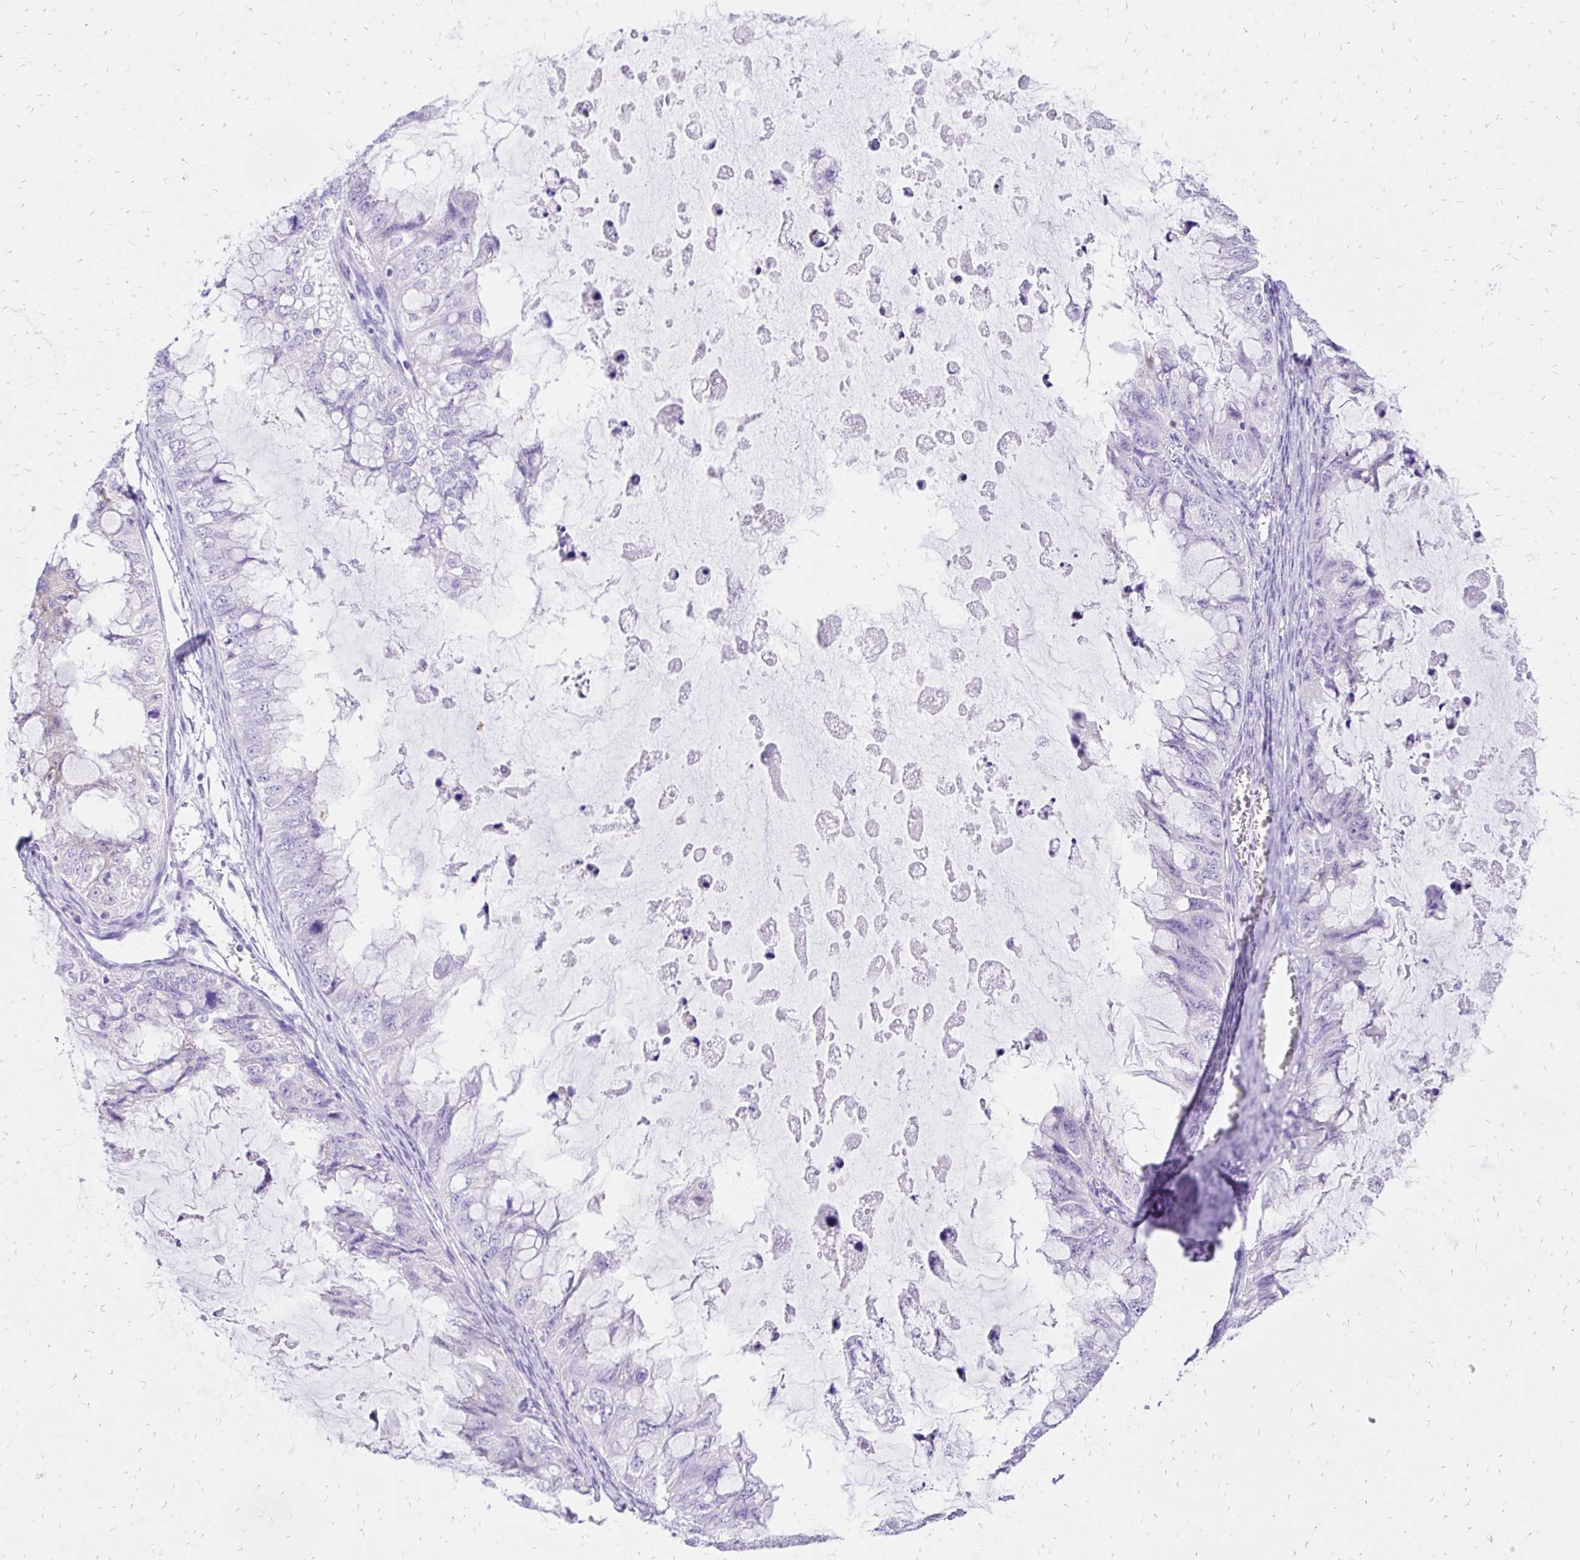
{"staining": {"intensity": "negative", "quantity": "none", "location": "none"}, "tissue": "ovarian cancer", "cell_type": "Tumor cells", "image_type": "cancer", "snomed": [{"axis": "morphology", "description": "Cystadenocarcinoma, mucinous, NOS"}, {"axis": "topography", "description": "Ovary"}], "caption": "This is a micrograph of immunohistochemistry staining of ovarian cancer, which shows no positivity in tumor cells.", "gene": "S100G", "patient": {"sex": "female", "age": 72}}